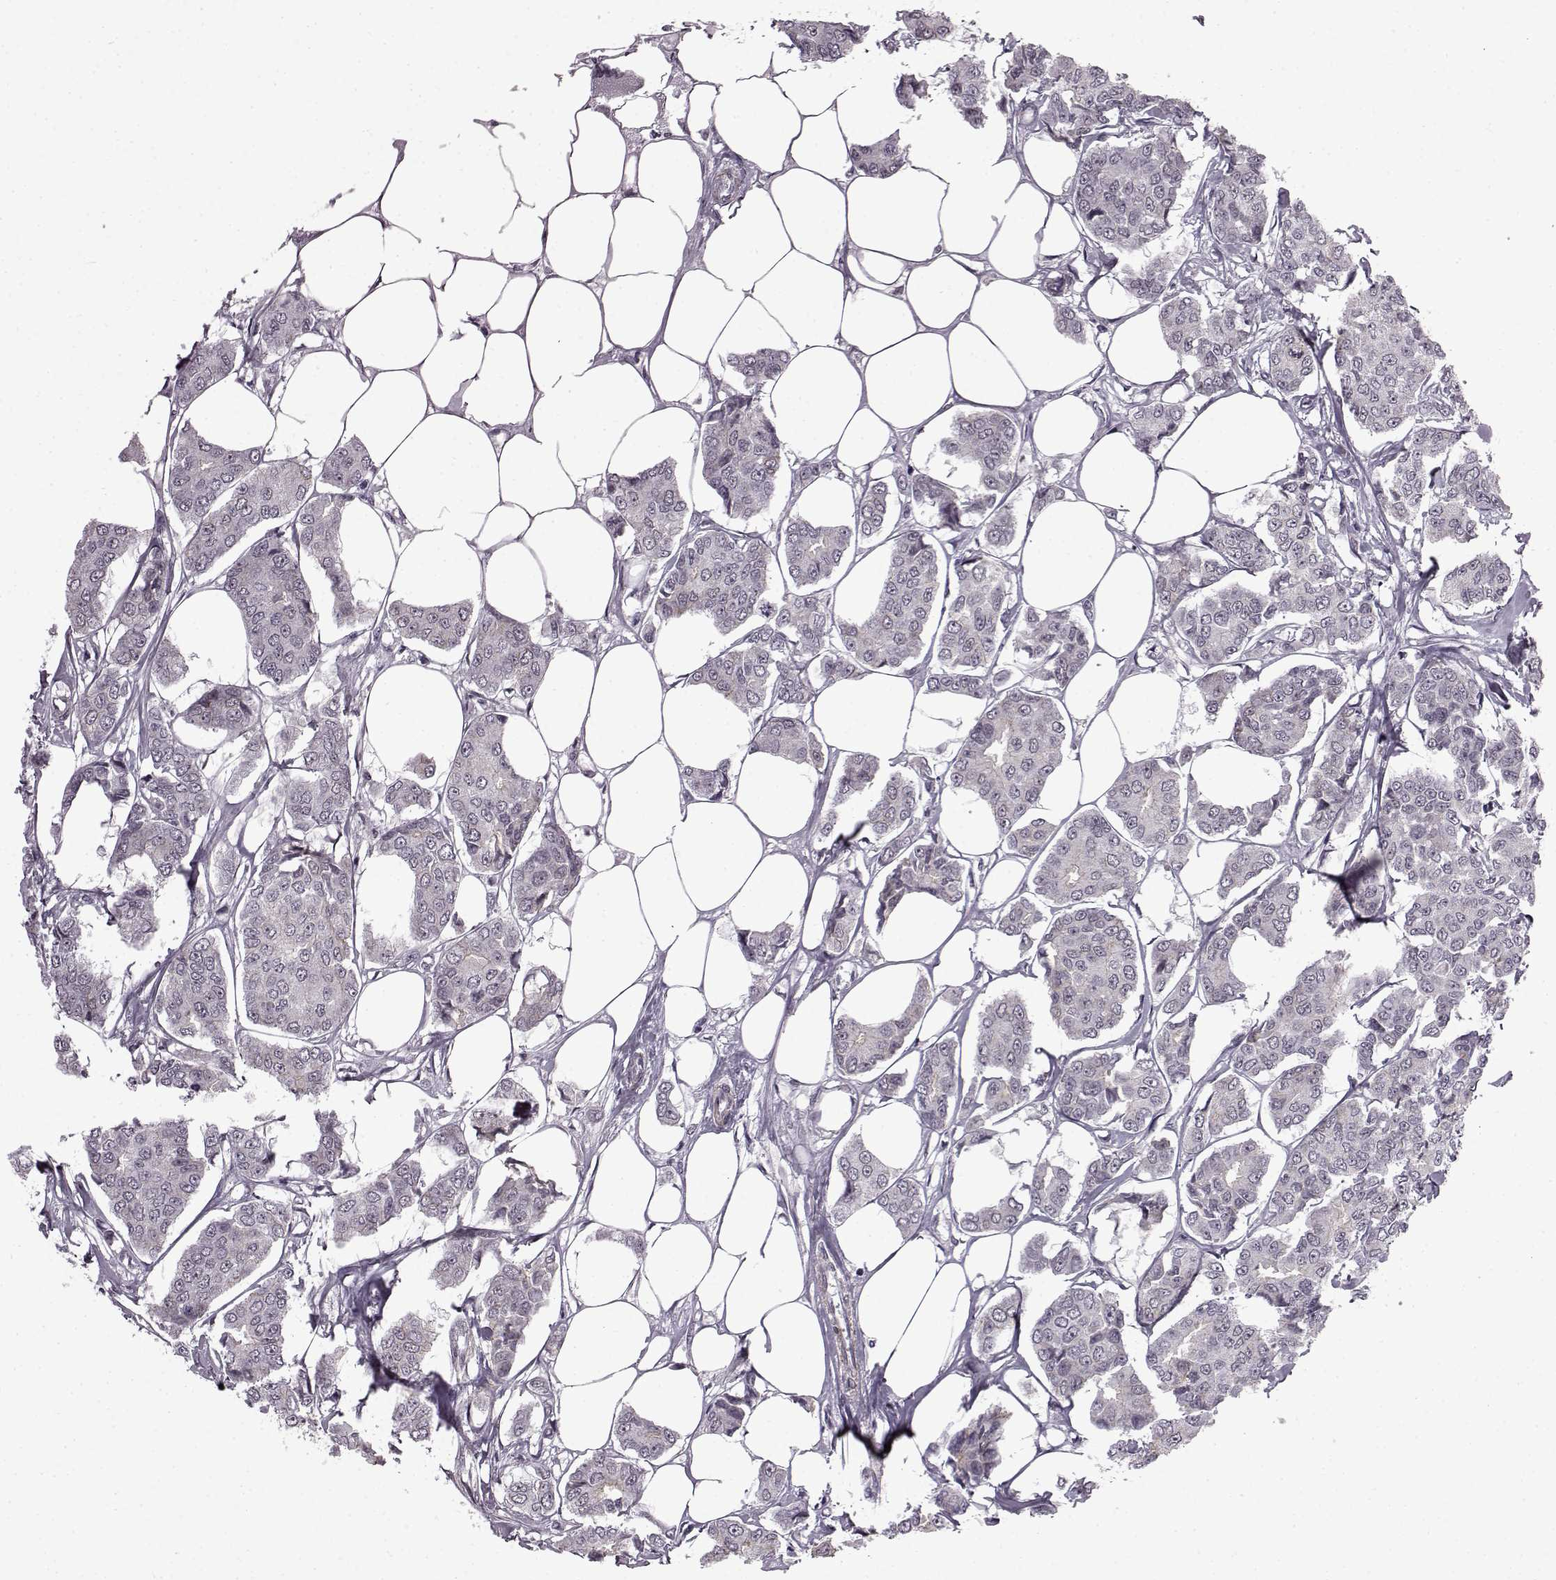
{"staining": {"intensity": "negative", "quantity": "none", "location": "none"}, "tissue": "breast cancer", "cell_type": "Tumor cells", "image_type": "cancer", "snomed": [{"axis": "morphology", "description": "Duct carcinoma"}, {"axis": "topography", "description": "Breast"}], "caption": "Immunohistochemistry (IHC) of human intraductal carcinoma (breast) exhibits no positivity in tumor cells.", "gene": "SYNPO2", "patient": {"sex": "female", "age": 94}}